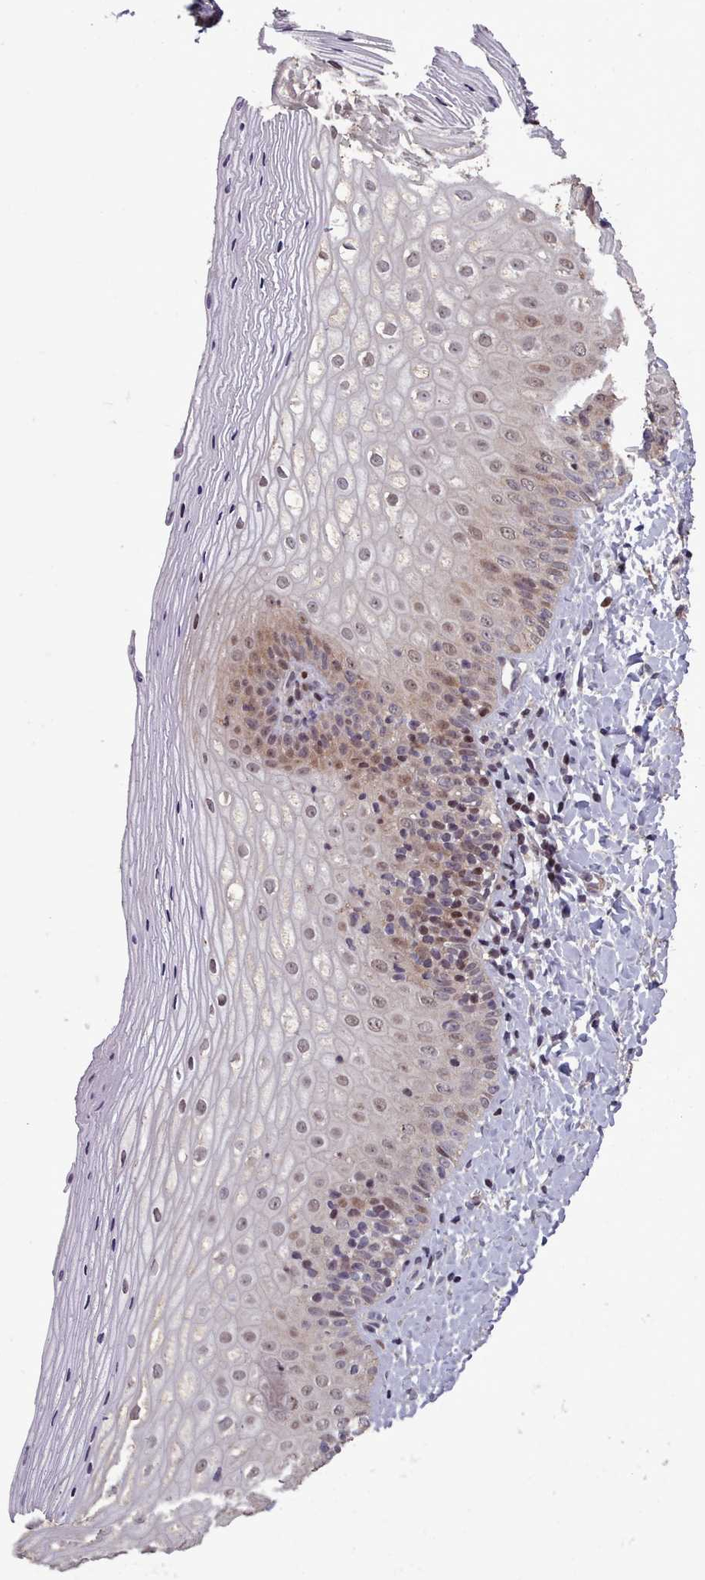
{"staining": {"intensity": "moderate", "quantity": ">75%", "location": "cytoplasmic/membranous,nuclear"}, "tissue": "vagina", "cell_type": "Squamous epithelial cells", "image_type": "normal", "snomed": [{"axis": "morphology", "description": "Normal tissue, NOS"}, {"axis": "topography", "description": "Vagina"}], "caption": "The micrograph demonstrates immunohistochemical staining of benign vagina. There is moderate cytoplasmic/membranous,nuclear staining is seen in about >75% of squamous epithelial cells.", "gene": "ENSA", "patient": {"sex": "female", "age": 65}}